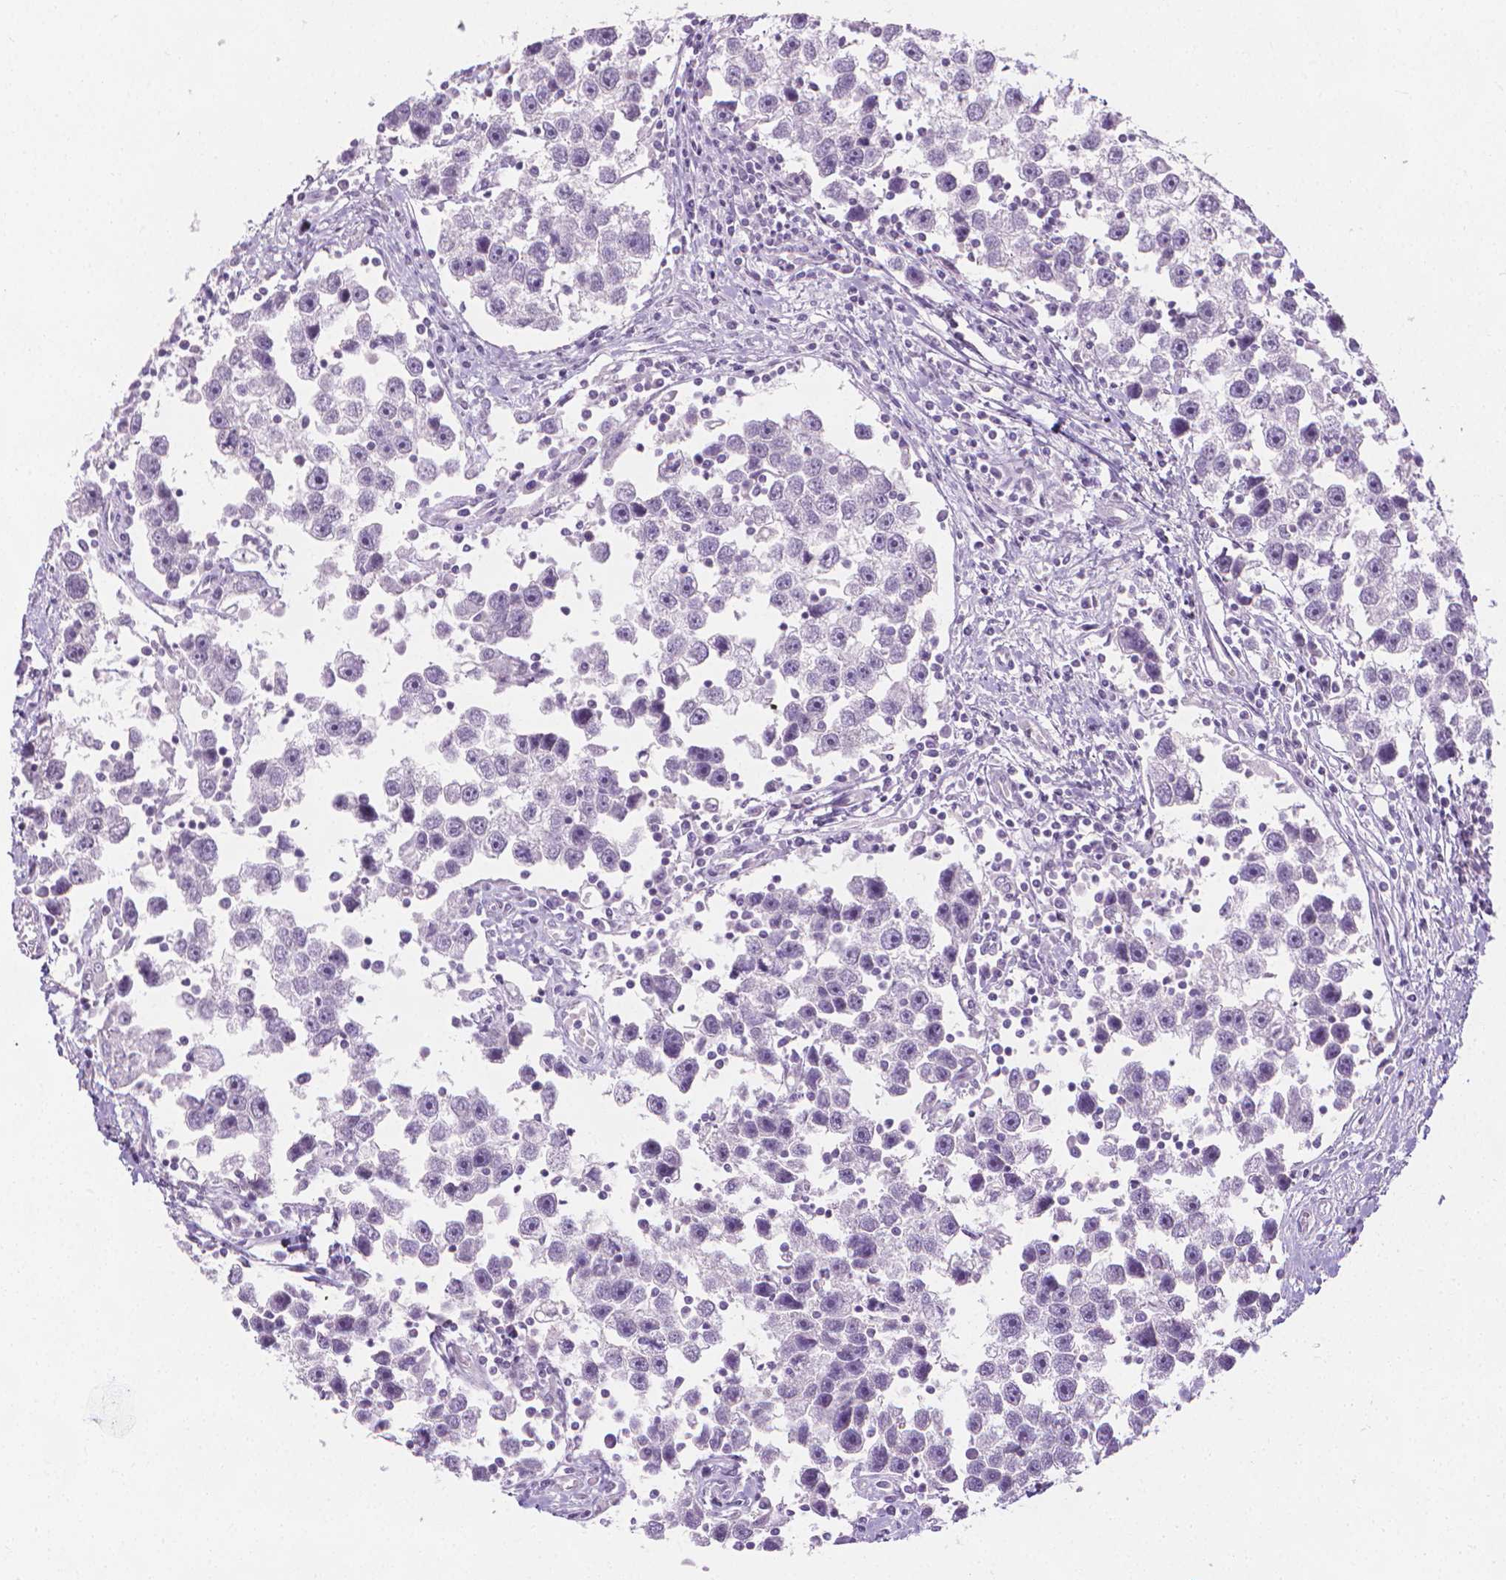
{"staining": {"intensity": "negative", "quantity": "none", "location": "none"}, "tissue": "testis cancer", "cell_type": "Tumor cells", "image_type": "cancer", "snomed": [{"axis": "morphology", "description": "Seminoma, NOS"}, {"axis": "topography", "description": "Testis"}], "caption": "Immunohistochemical staining of testis cancer (seminoma) shows no significant expression in tumor cells.", "gene": "DCAF8L1", "patient": {"sex": "male", "age": 30}}